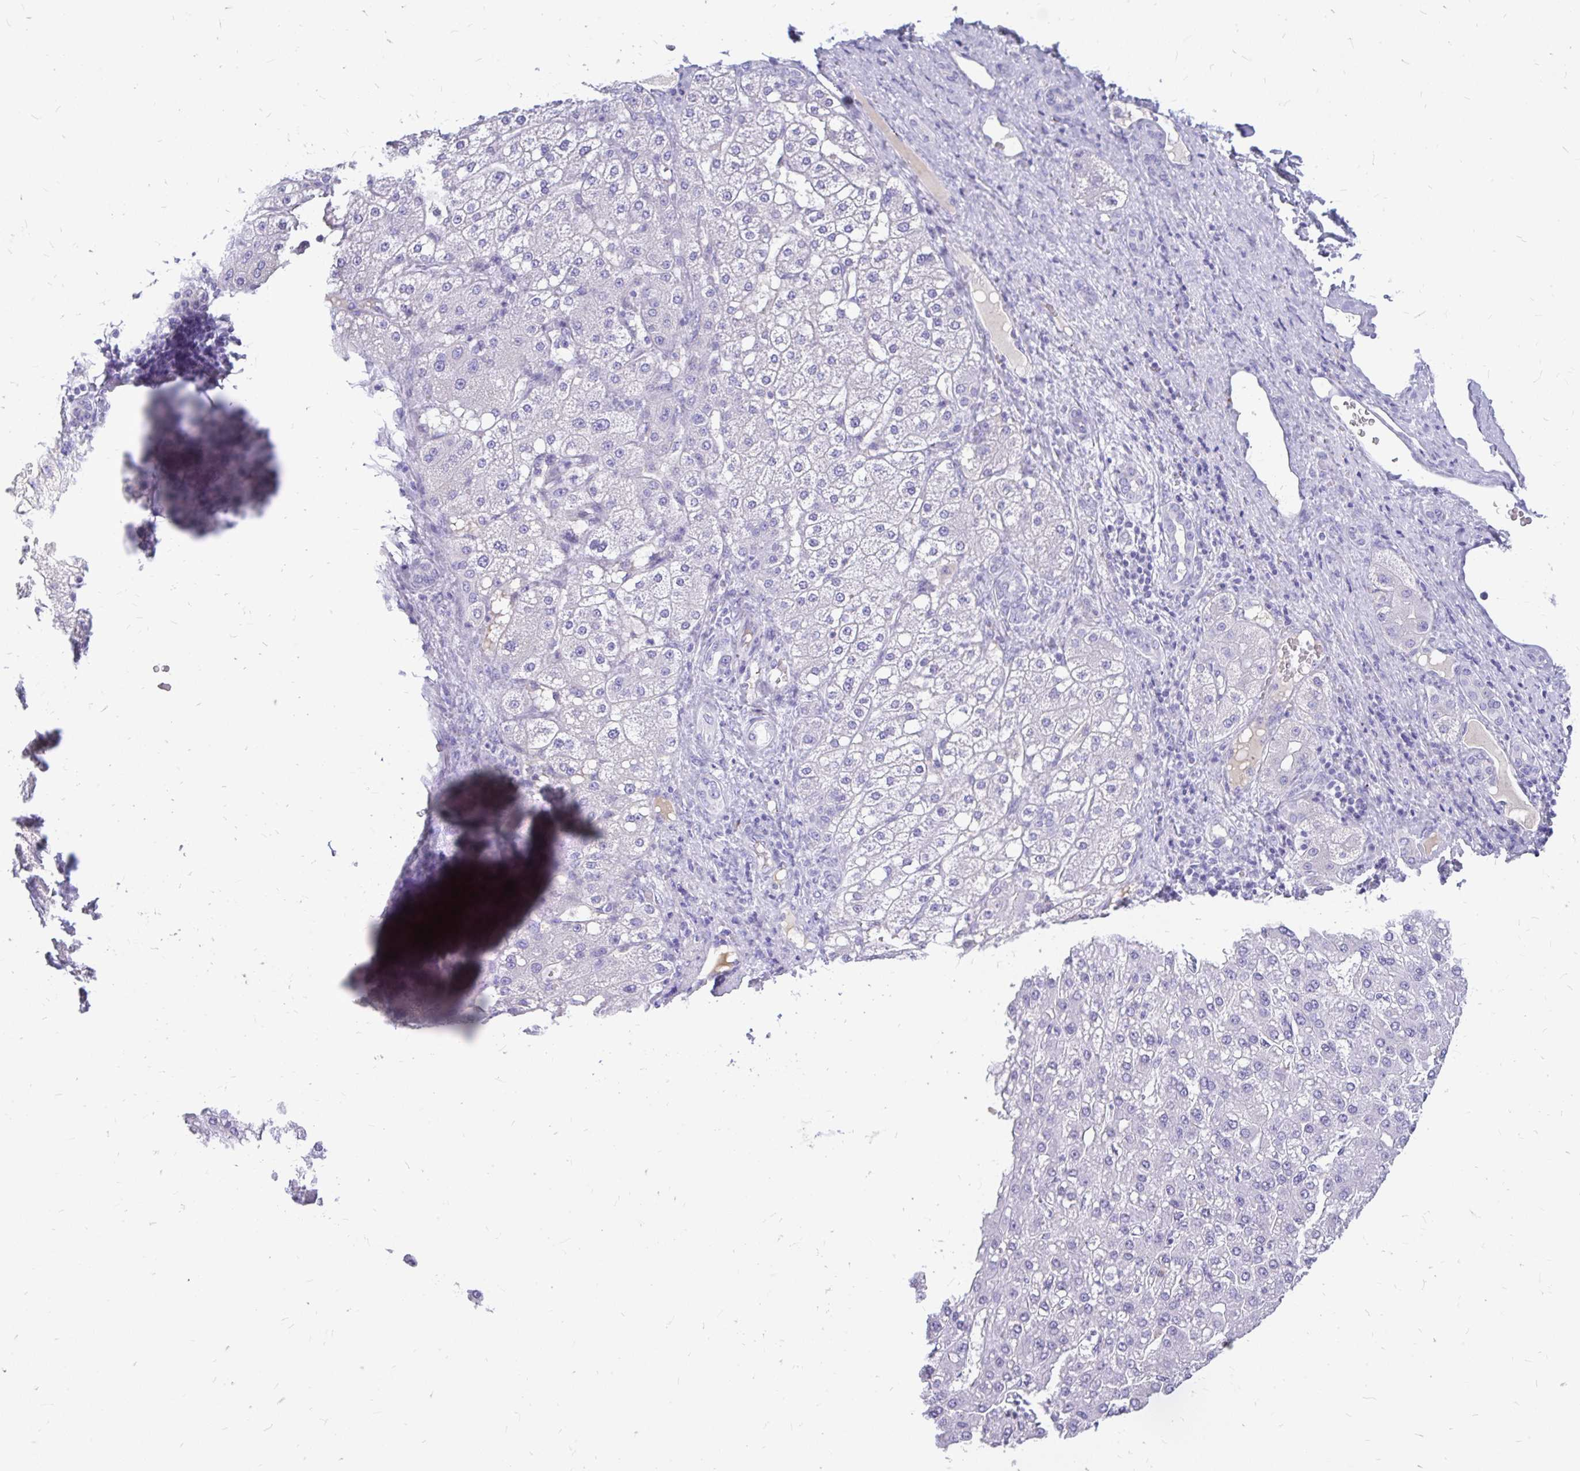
{"staining": {"intensity": "negative", "quantity": "none", "location": "none"}, "tissue": "liver cancer", "cell_type": "Tumor cells", "image_type": "cancer", "snomed": [{"axis": "morphology", "description": "Carcinoma, Hepatocellular, NOS"}, {"axis": "topography", "description": "Liver"}], "caption": "Immunohistochemistry photomicrograph of neoplastic tissue: liver cancer stained with DAB reveals no significant protein staining in tumor cells.", "gene": "MAP1LC3A", "patient": {"sex": "male", "age": 67}}